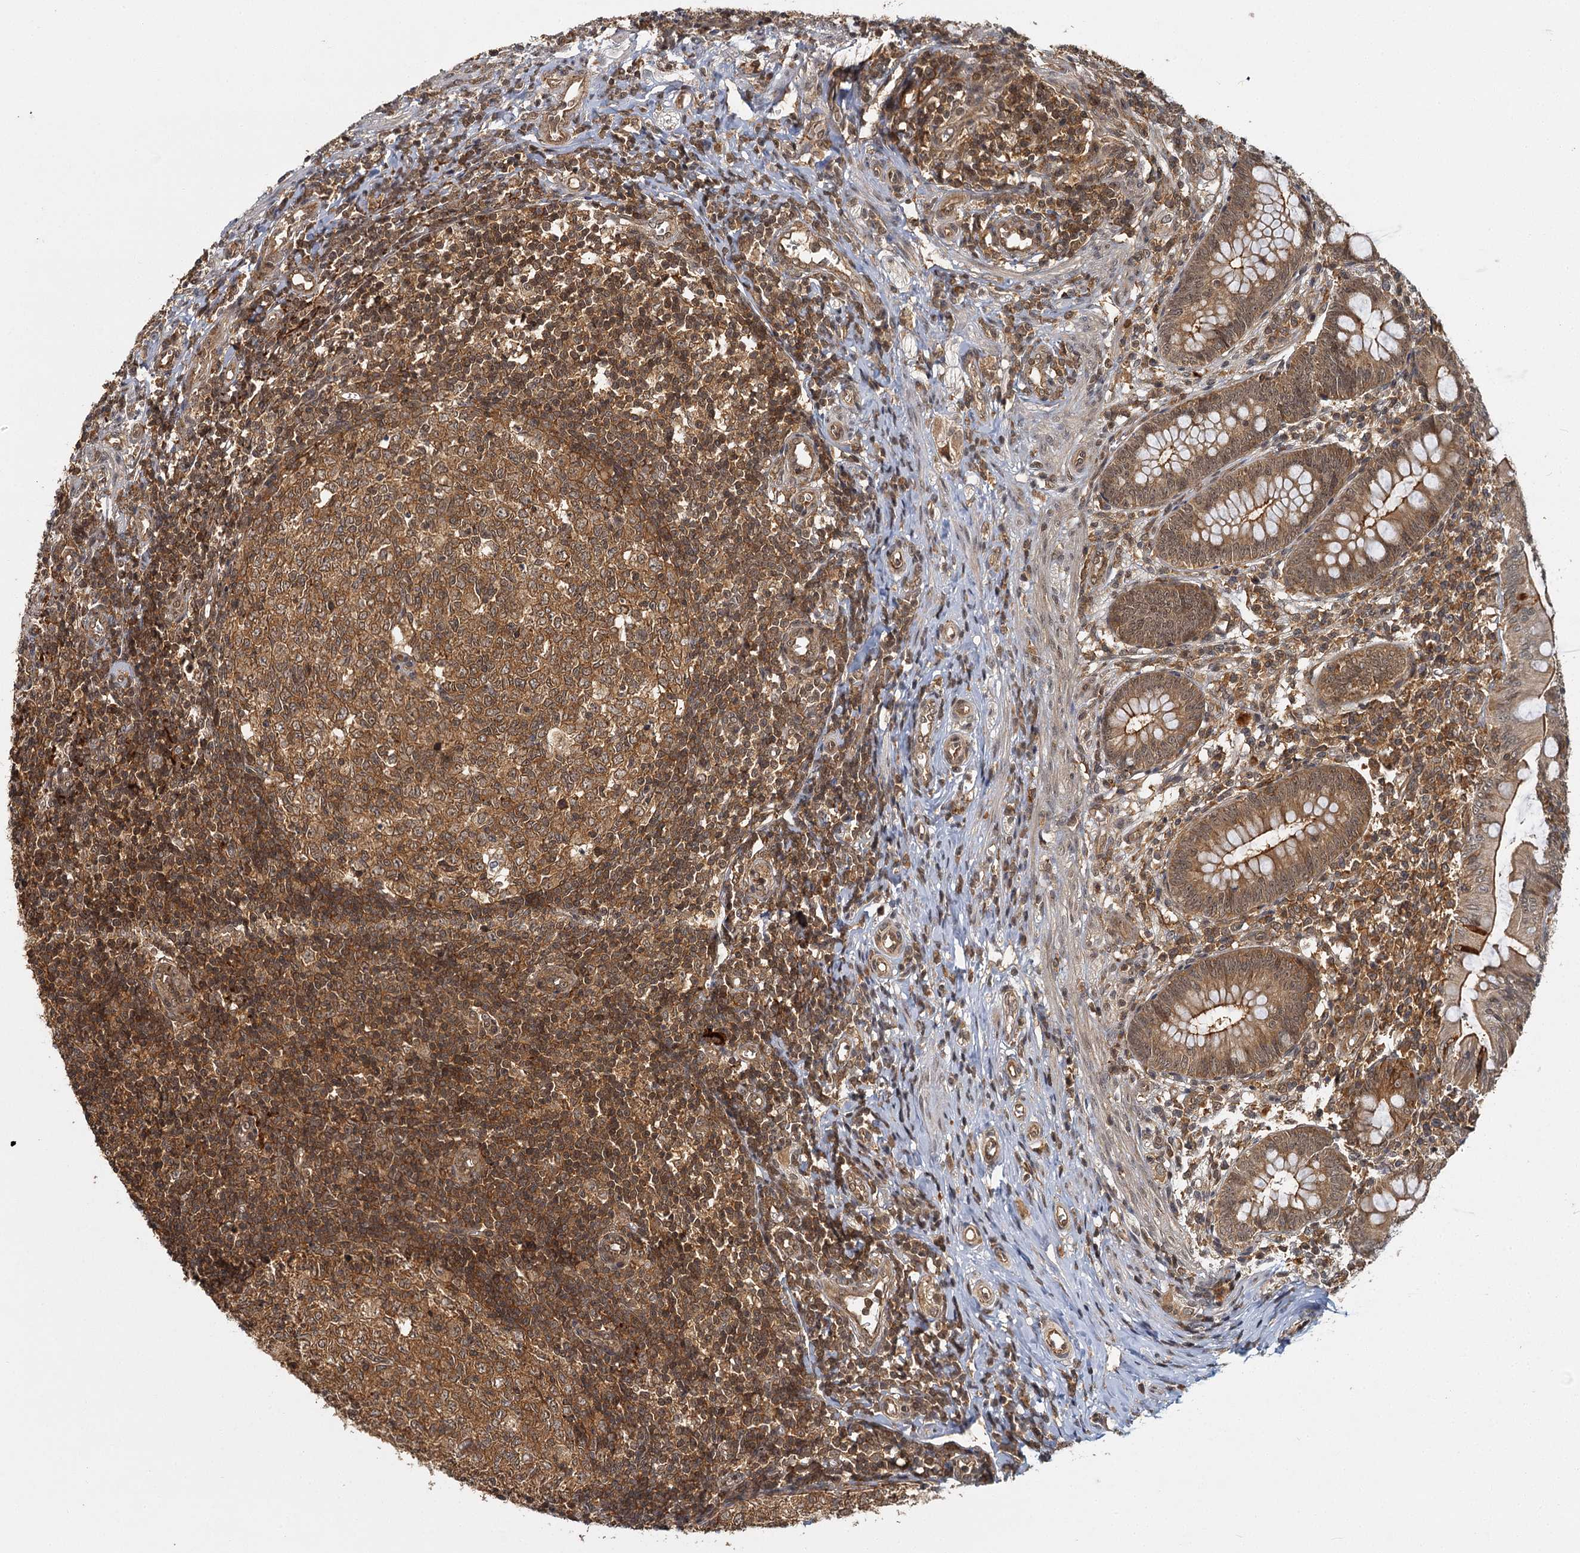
{"staining": {"intensity": "strong", "quantity": ">75%", "location": "cytoplasmic/membranous,nuclear"}, "tissue": "appendix", "cell_type": "Glandular cells", "image_type": "normal", "snomed": [{"axis": "morphology", "description": "Normal tissue, NOS"}, {"axis": "topography", "description": "Appendix"}], "caption": "Appendix stained with DAB immunohistochemistry displays high levels of strong cytoplasmic/membranous,nuclear positivity in approximately >75% of glandular cells. Nuclei are stained in blue.", "gene": "ZNF549", "patient": {"sex": "male", "age": 14}}